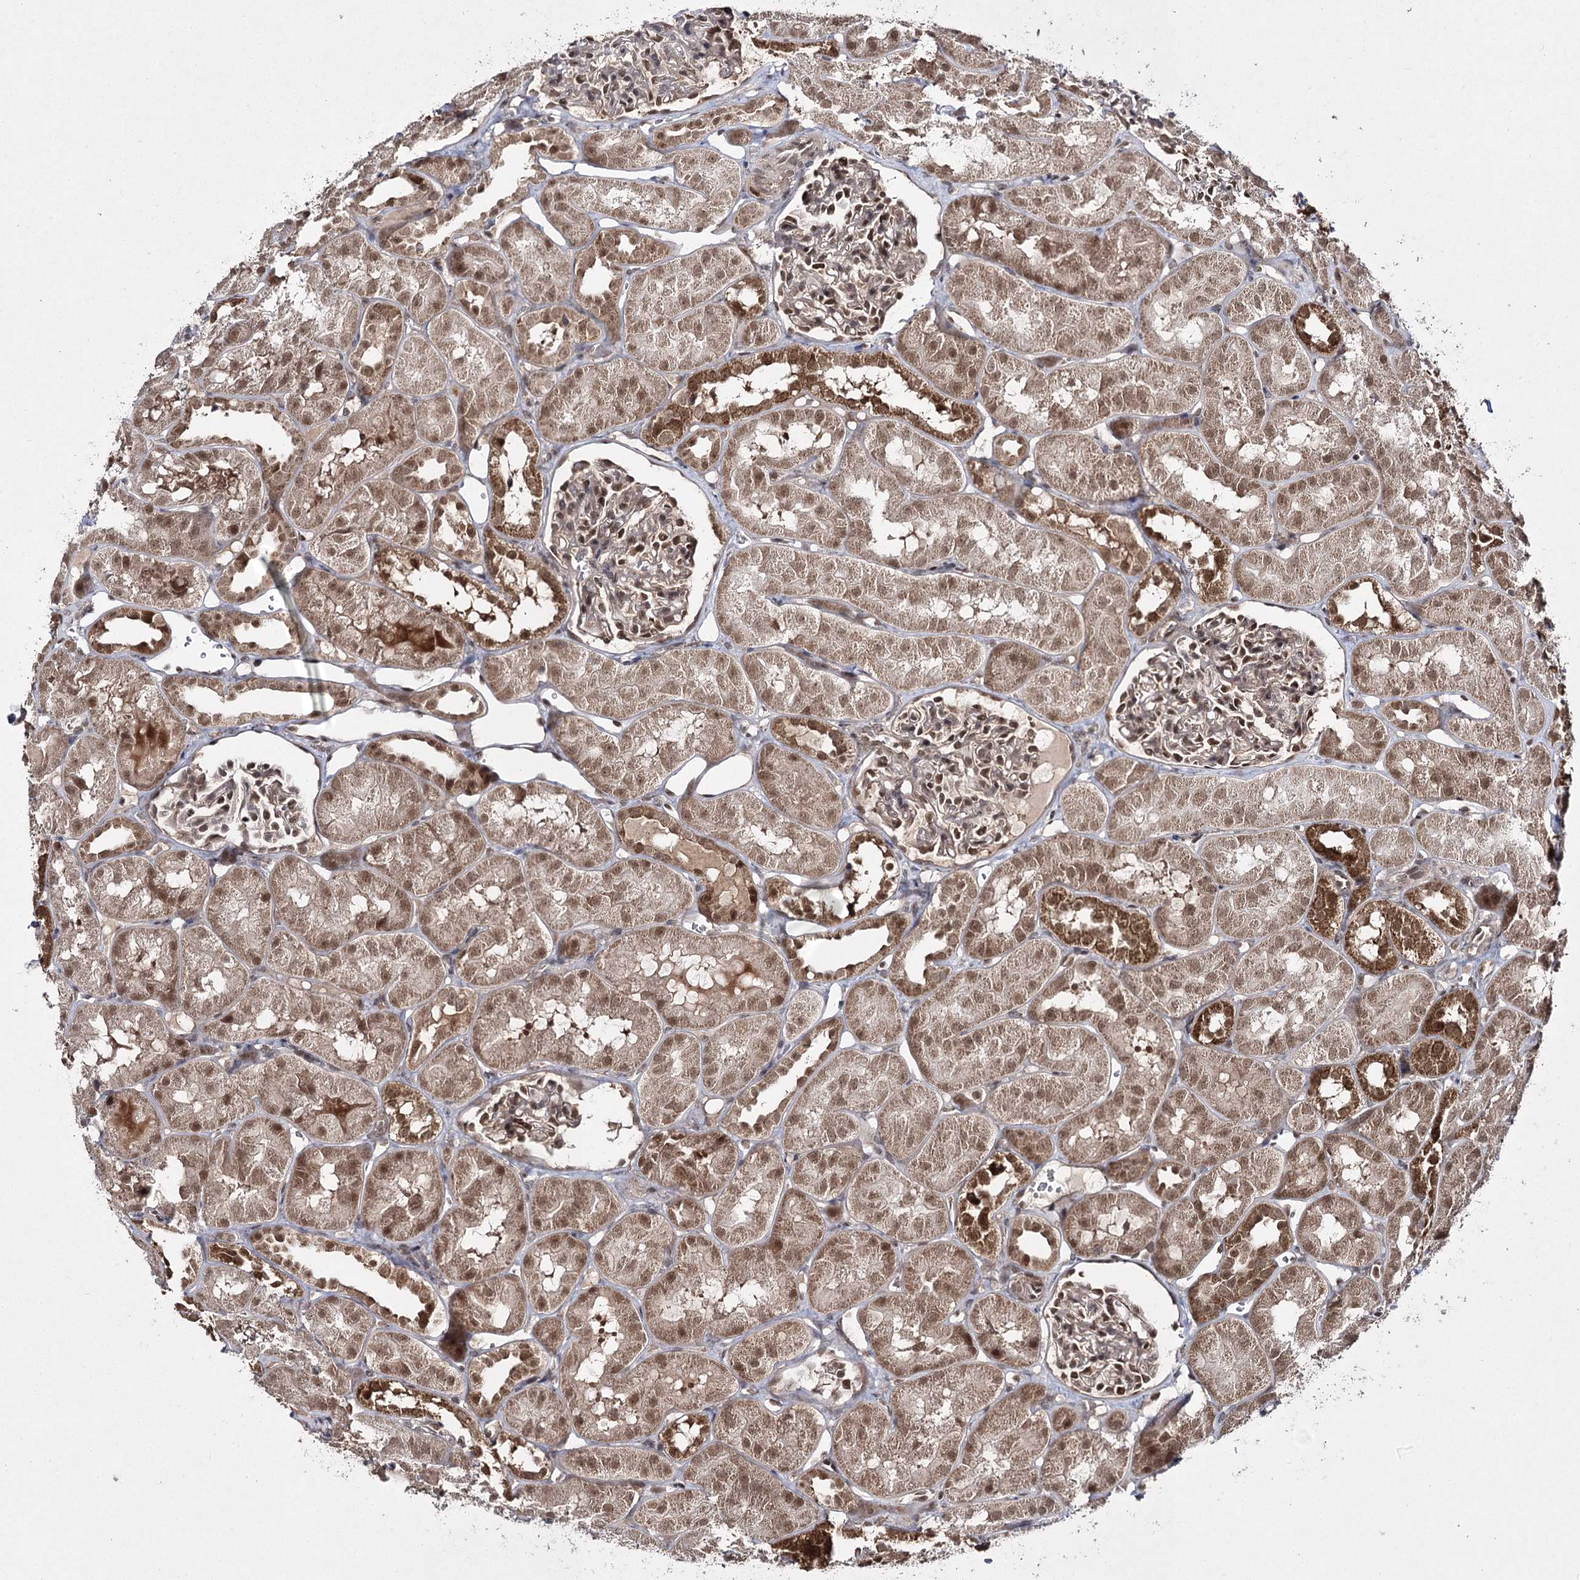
{"staining": {"intensity": "moderate", "quantity": ">75%", "location": "cytoplasmic/membranous,nuclear"}, "tissue": "kidney", "cell_type": "Cells in glomeruli", "image_type": "normal", "snomed": [{"axis": "morphology", "description": "Normal tissue, NOS"}, {"axis": "topography", "description": "Kidney"}, {"axis": "topography", "description": "Urinary bladder"}], "caption": "Cells in glomeruli demonstrate medium levels of moderate cytoplasmic/membranous,nuclear positivity in about >75% of cells in benign human kidney.", "gene": "TRNT1", "patient": {"sex": "male", "age": 16}}